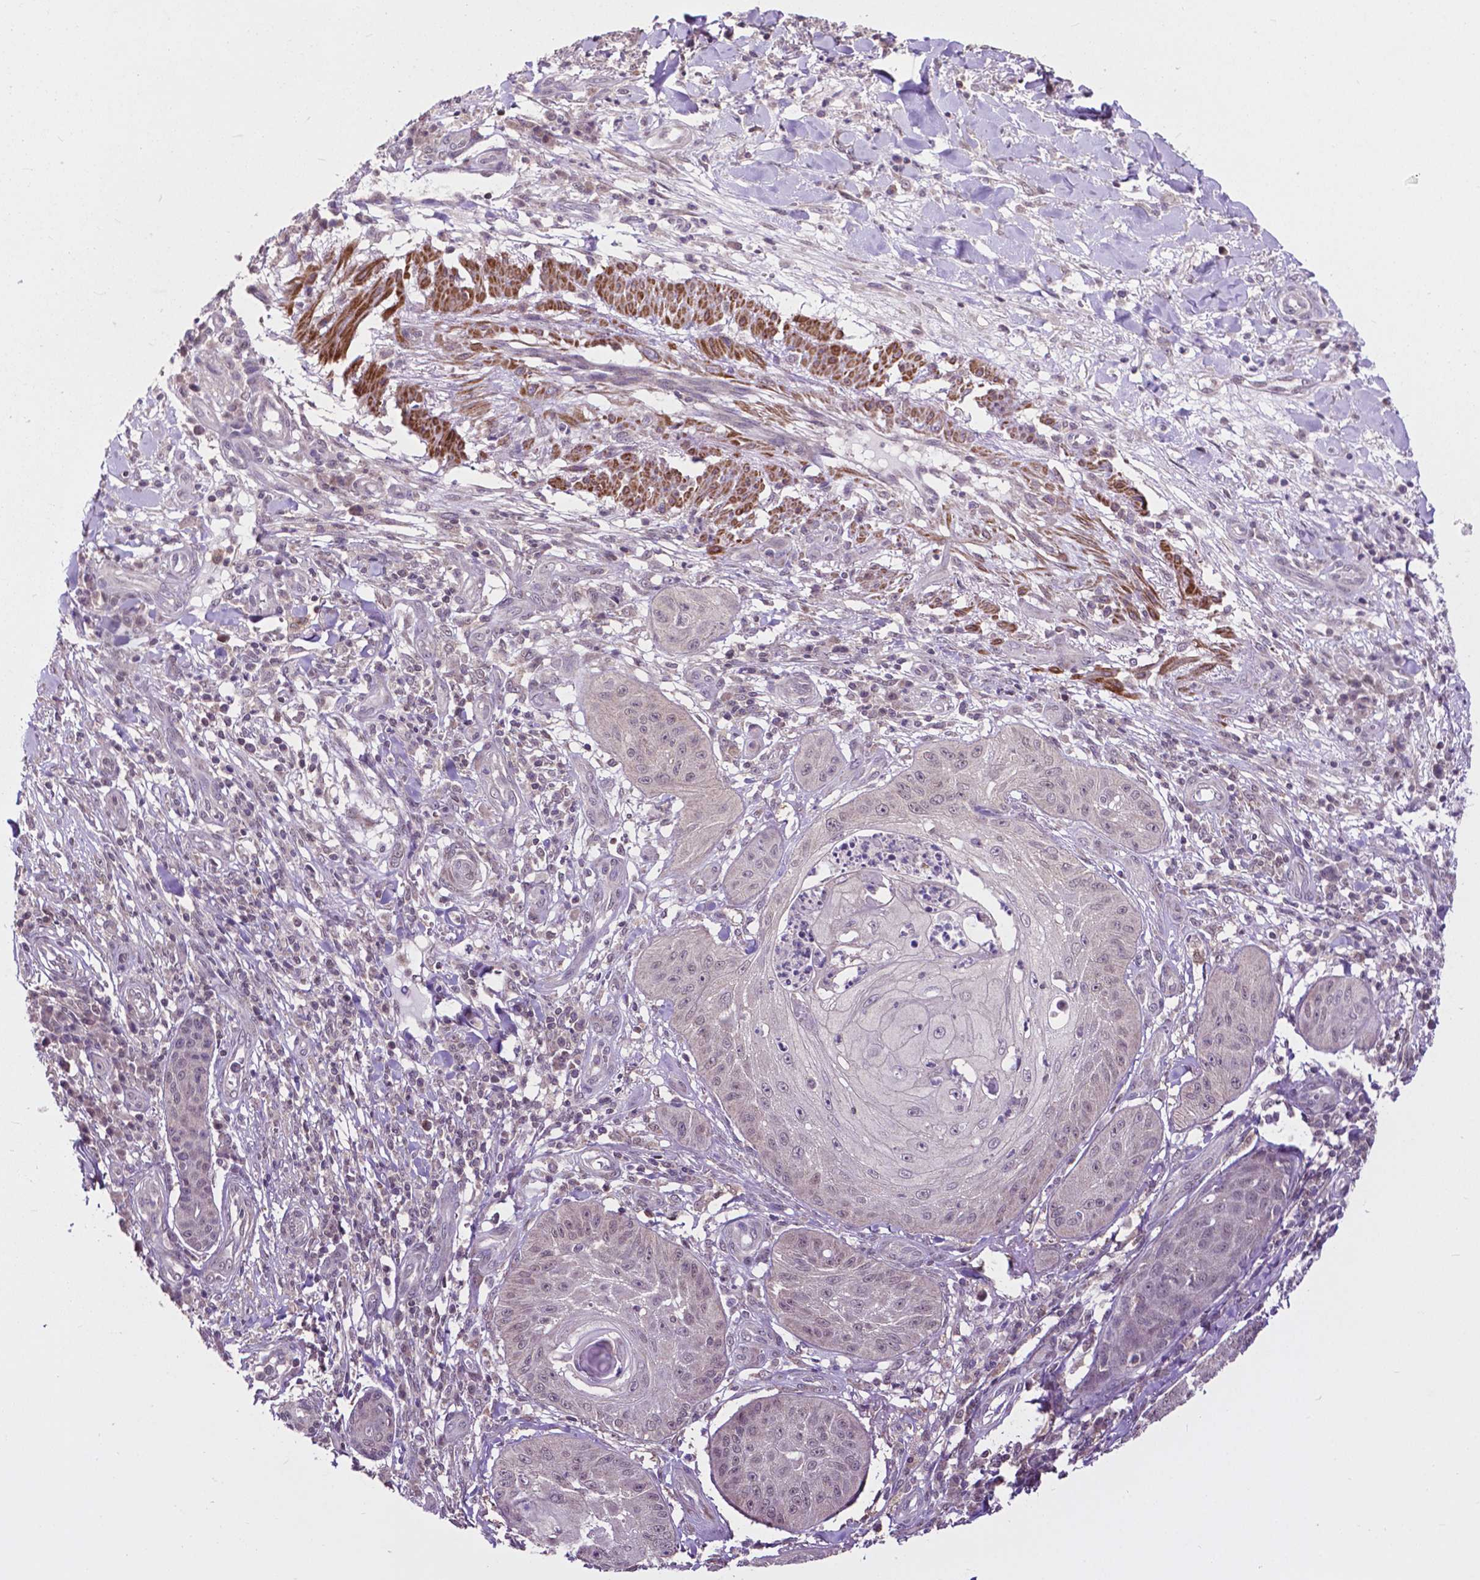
{"staining": {"intensity": "weak", "quantity": "<25%", "location": "nuclear"}, "tissue": "skin cancer", "cell_type": "Tumor cells", "image_type": "cancer", "snomed": [{"axis": "morphology", "description": "Squamous cell carcinoma, NOS"}, {"axis": "topography", "description": "Skin"}], "caption": "Immunohistochemistry of human squamous cell carcinoma (skin) exhibits no staining in tumor cells.", "gene": "OTUB1", "patient": {"sex": "male", "age": 70}}